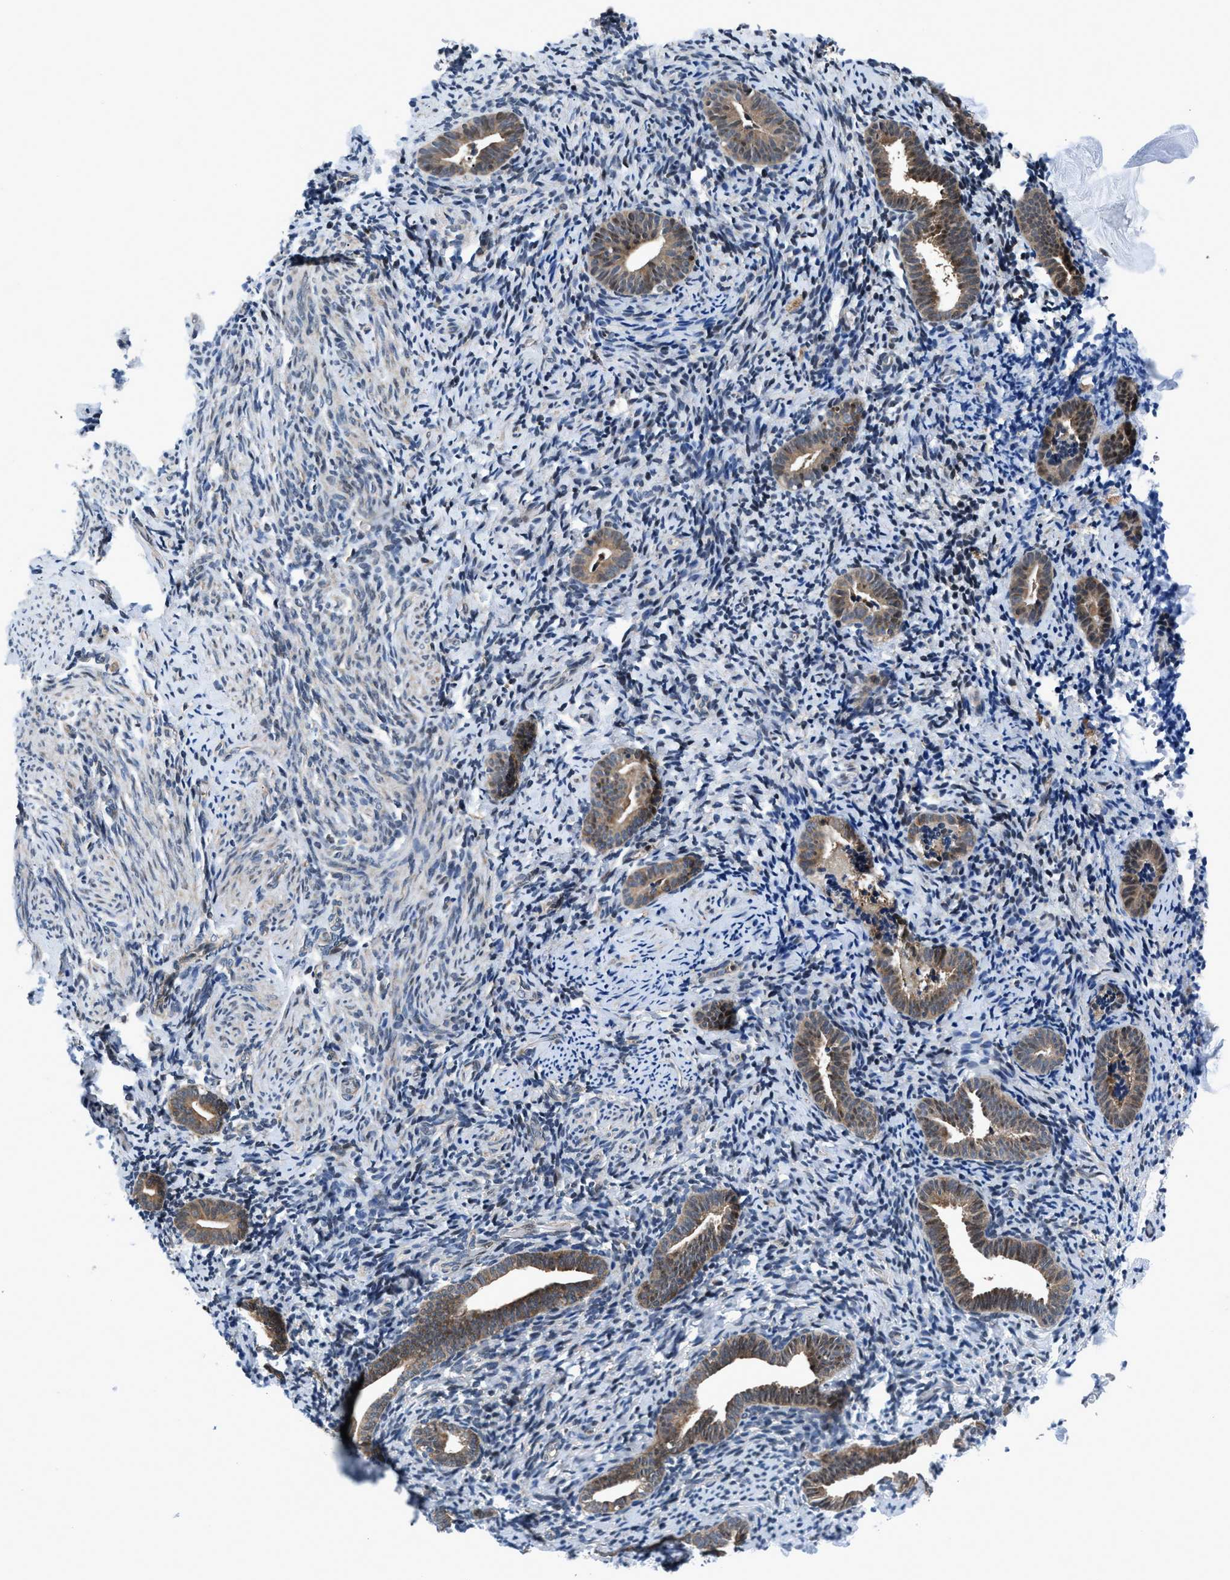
{"staining": {"intensity": "weak", "quantity": "<25%", "location": "cytoplasmic/membranous"}, "tissue": "endometrium", "cell_type": "Cells in endometrial stroma", "image_type": "normal", "snomed": [{"axis": "morphology", "description": "Normal tissue, NOS"}, {"axis": "topography", "description": "Endometrium"}], "caption": "Immunohistochemistry micrograph of unremarkable endometrium: endometrium stained with DAB (3,3'-diaminobenzidine) shows no significant protein staining in cells in endometrial stroma.", "gene": "PRPSAP2", "patient": {"sex": "female", "age": 51}}